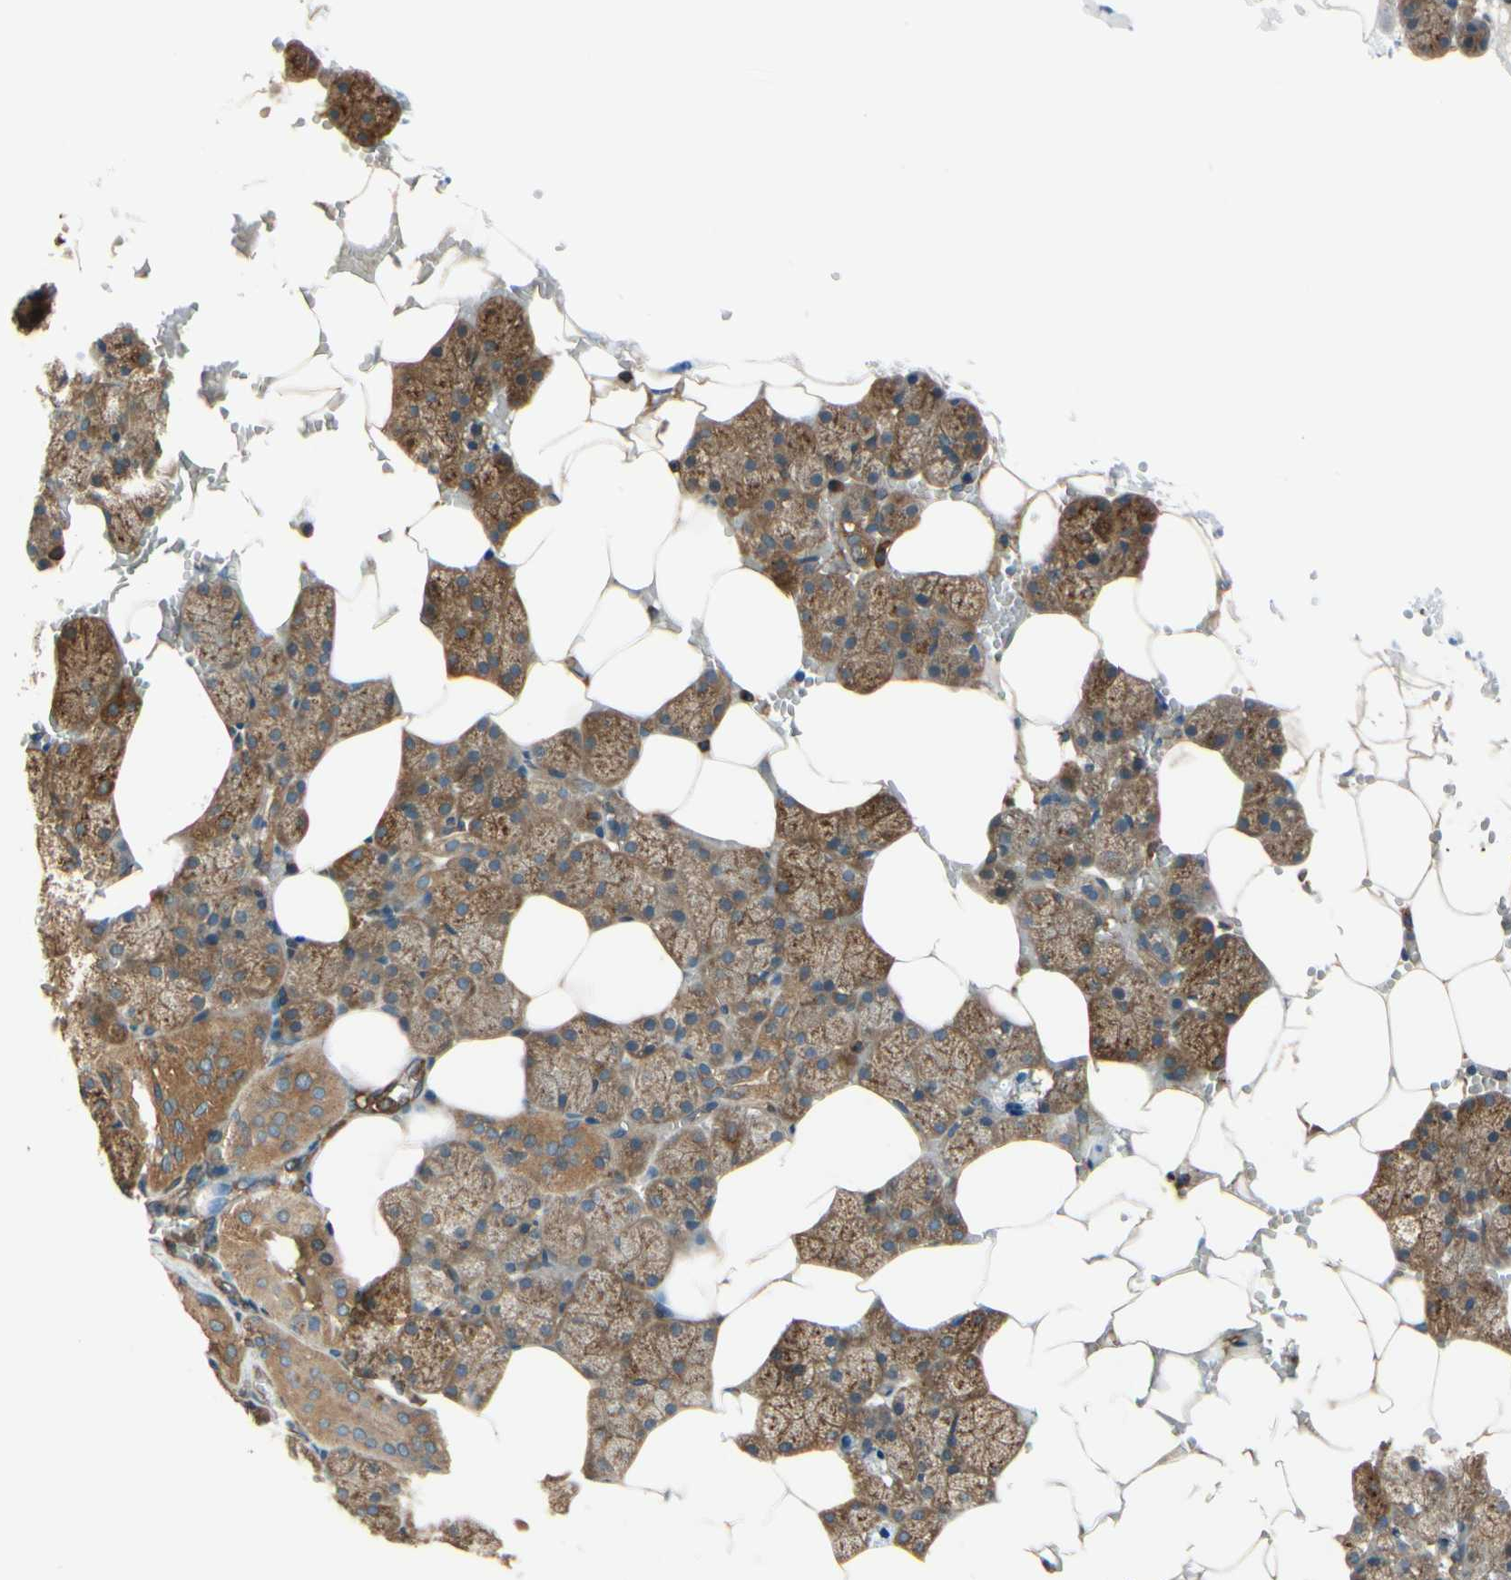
{"staining": {"intensity": "moderate", "quantity": ">75%", "location": "cytoplasmic/membranous"}, "tissue": "salivary gland", "cell_type": "Glandular cells", "image_type": "normal", "snomed": [{"axis": "morphology", "description": "Normal tissue, NOS"}, {"axis": "topography", "description": "Salivary gland"}], "caption": "Brown immunohistochemical staining in unremarkable salivary gland reveals moderate cytoplasmic/membranous expression in about >75% of glandular cells. The staining was performed using DAB to visualize the protein expression in brown, while the nuclei were stained in blue with hematoxylin (Magnification: 20x).", "gene": "EPS15", "patient": {"sex": "male", "age": 62}}